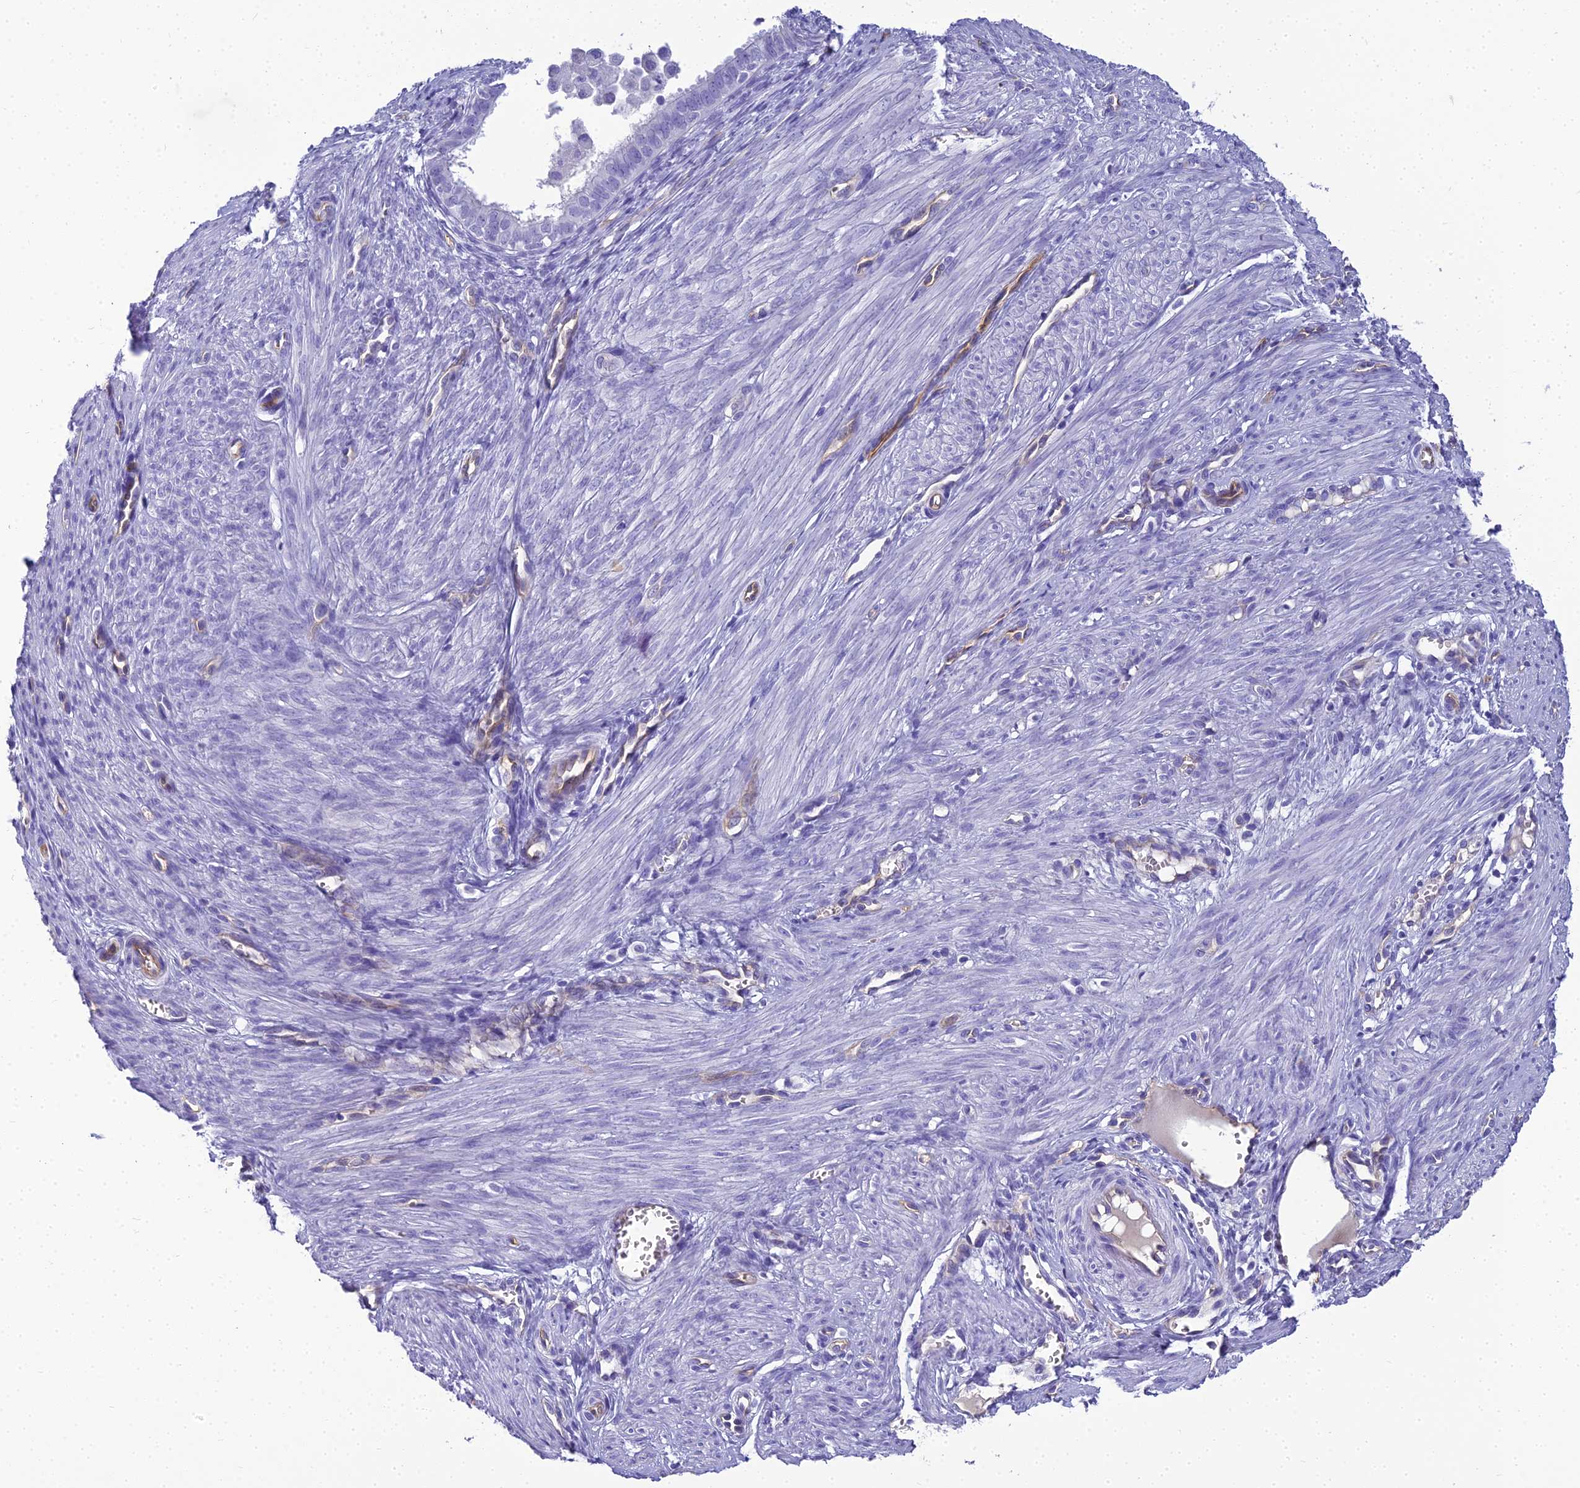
{"staining": {"intensity": "negative", "quantity": "none", "location": "none"}, "tissue": "endometrial cancer", "cell_type": "Tumor cells", "image_type": "cancer", "snomed": [{"axis": "morphology", "description": "Adenocarcinoma, NOS"}, {"axis": "topography", "description": "Endometrium"}], "caption": "Protein analysis of endometrial adenocarcinoma exhibits no significant expression in tumor cells.", "gene": "NINJ1", "patient": {"sex": "female", "age": 50}}